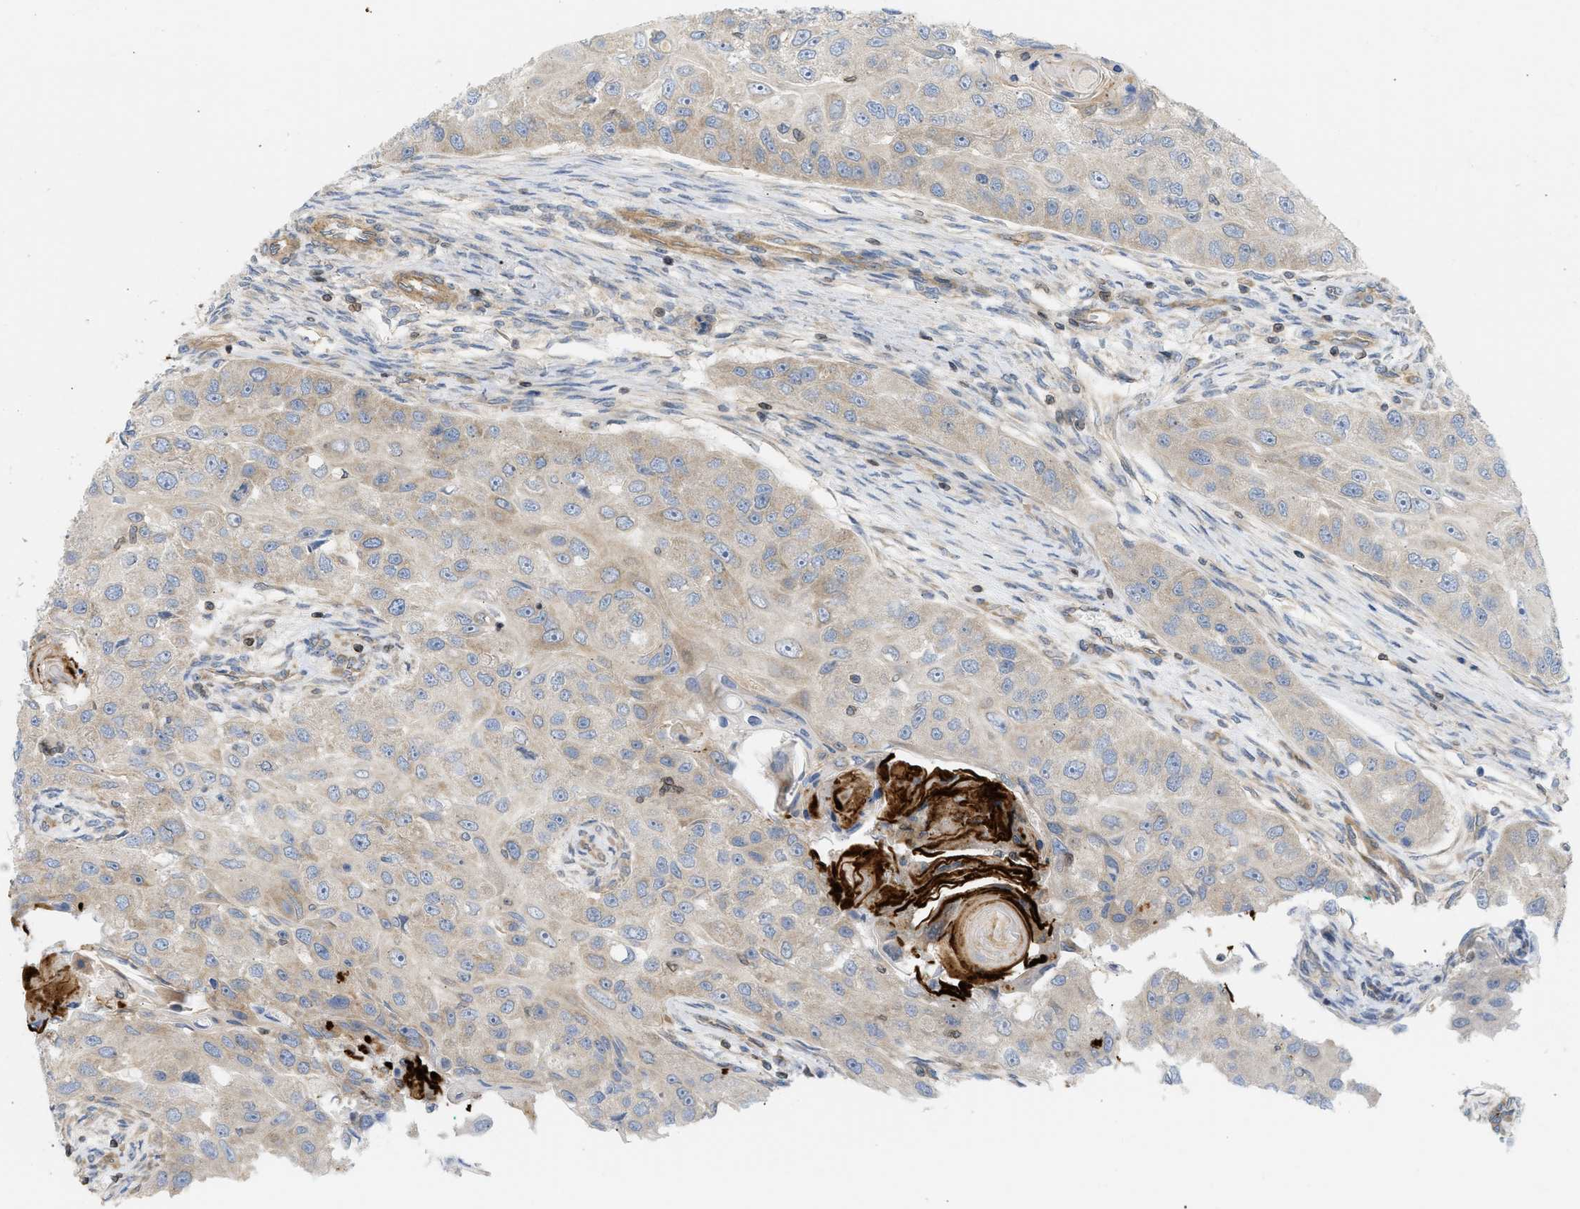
{"staining": {"intensity": "weak", "quantity": "25%-75%", "location": "cytoplasmic/membranous"}, "tissue": "head and neck cancer", "cell_type": "Tumor cells", "image_type": "cancer", "snomed": [{"axis": "morphology", "description": "Normal tissue, NOS"}, {"axis": "morphology", "description": "Squamous cell carcinoma, NOS"}, {"axis": "topography", "description": "Skeletal muscle"}, {"axis": "topography", "description": "Head-Neck"}], "caption": "Head and neck squamous cell carcinoma was stained to show a protein in brown. There is low levels of weak cytoplasmic/membranous positivity in about 25%-75% of tumor cells.", "gene": "STRN", "patient": {"sex": "male", "age": 51}}